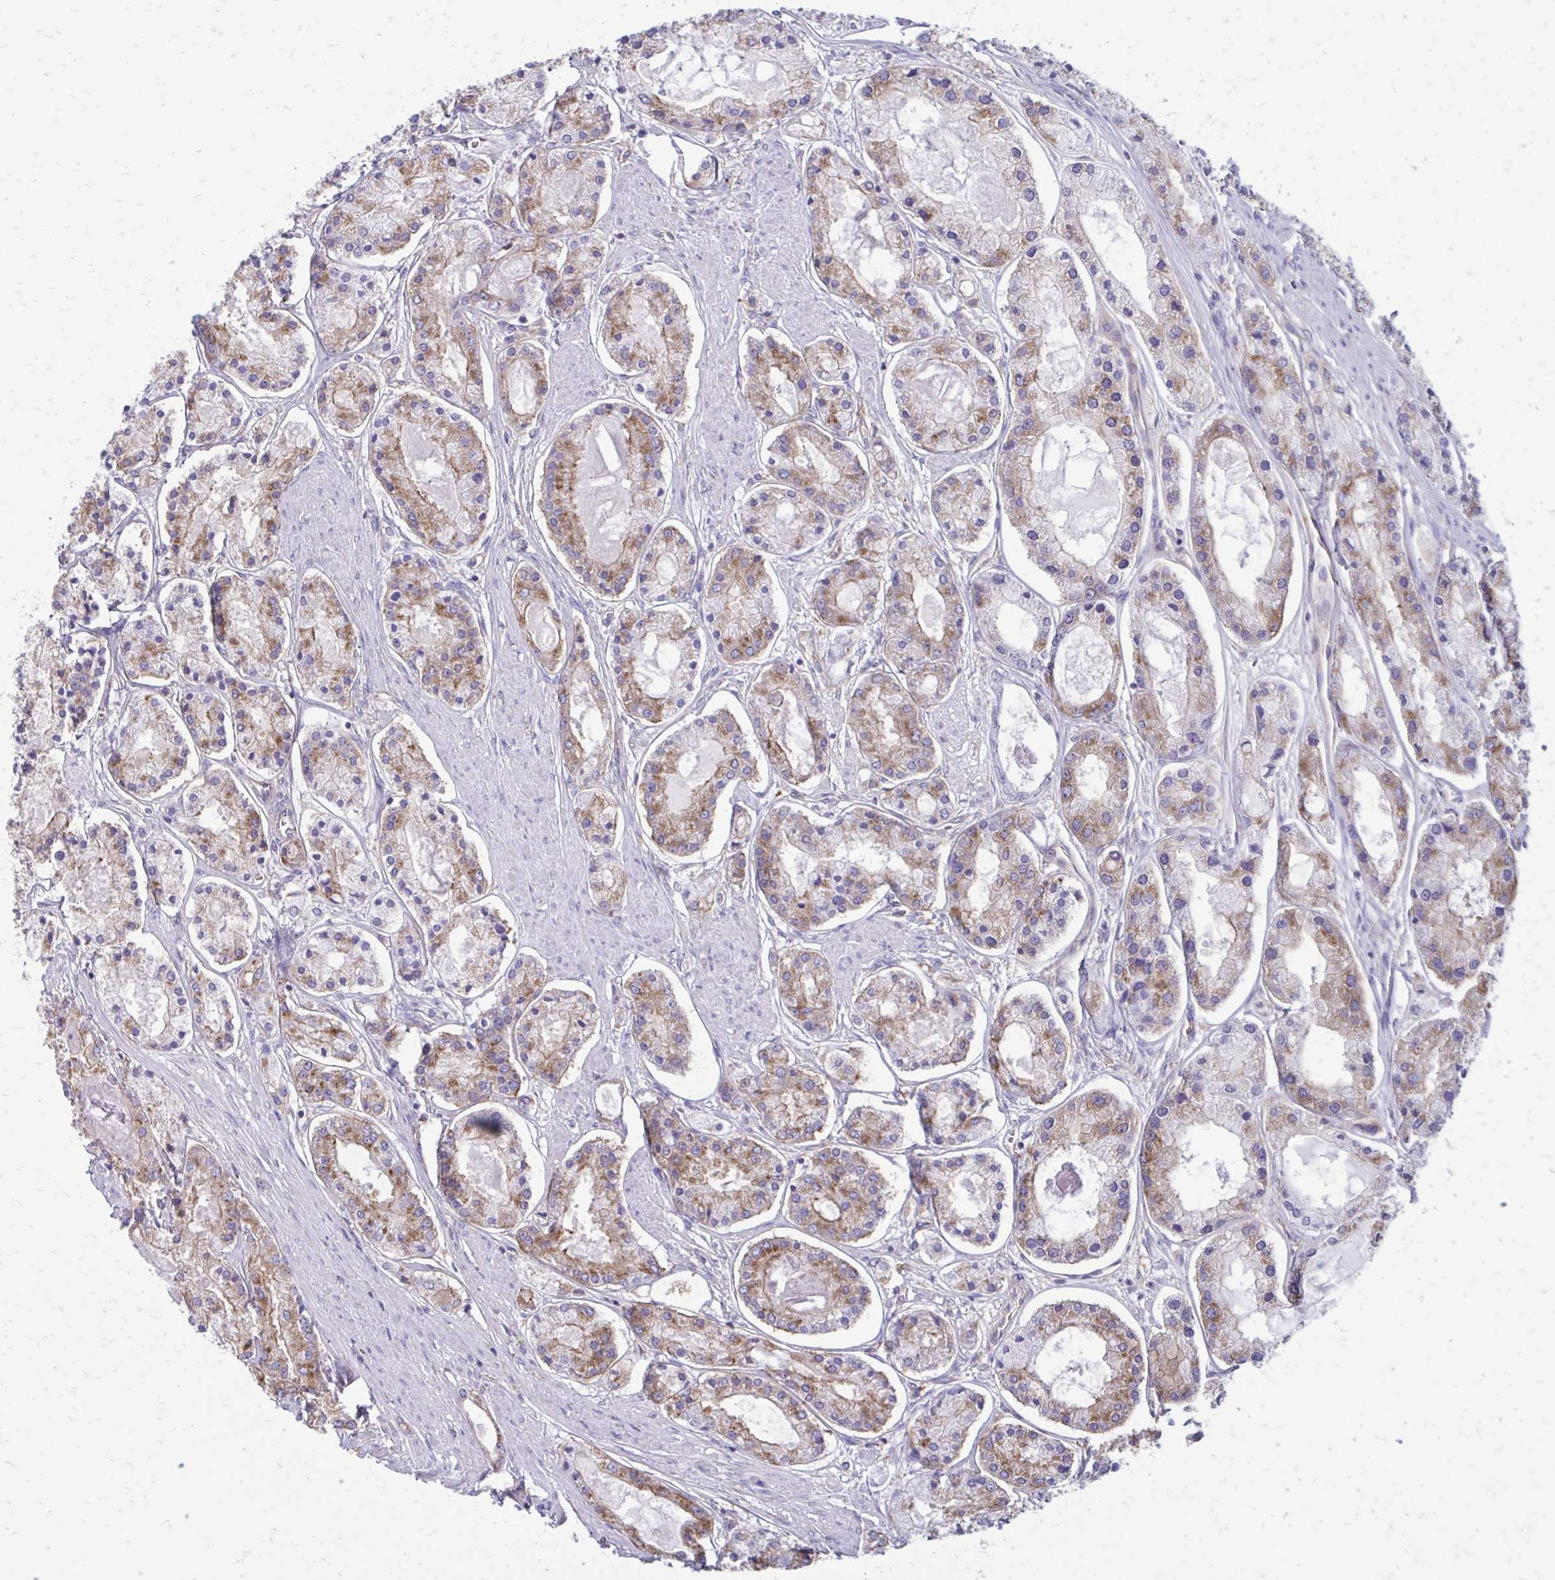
{"staining": {"intensity": "moderate", "quantity": ">75%", "location": "cytoplasmic/membranous"}, "tissue": "prostate cancer", "cell_type": "Tumor cells", "image_type": "cancer", "snomed": [{"axis": "morphology", "description": "Adenocarcinoma, High grade"}, {"axis": "topography", "description": "Prostate"}], "caption": "Prostate high-grade adenocarcinoma stained with a protein marker demonstrates moderate staining in tumor cells.", "gene": "CLTA", "patient": {"sex": "male", "age": 66}}